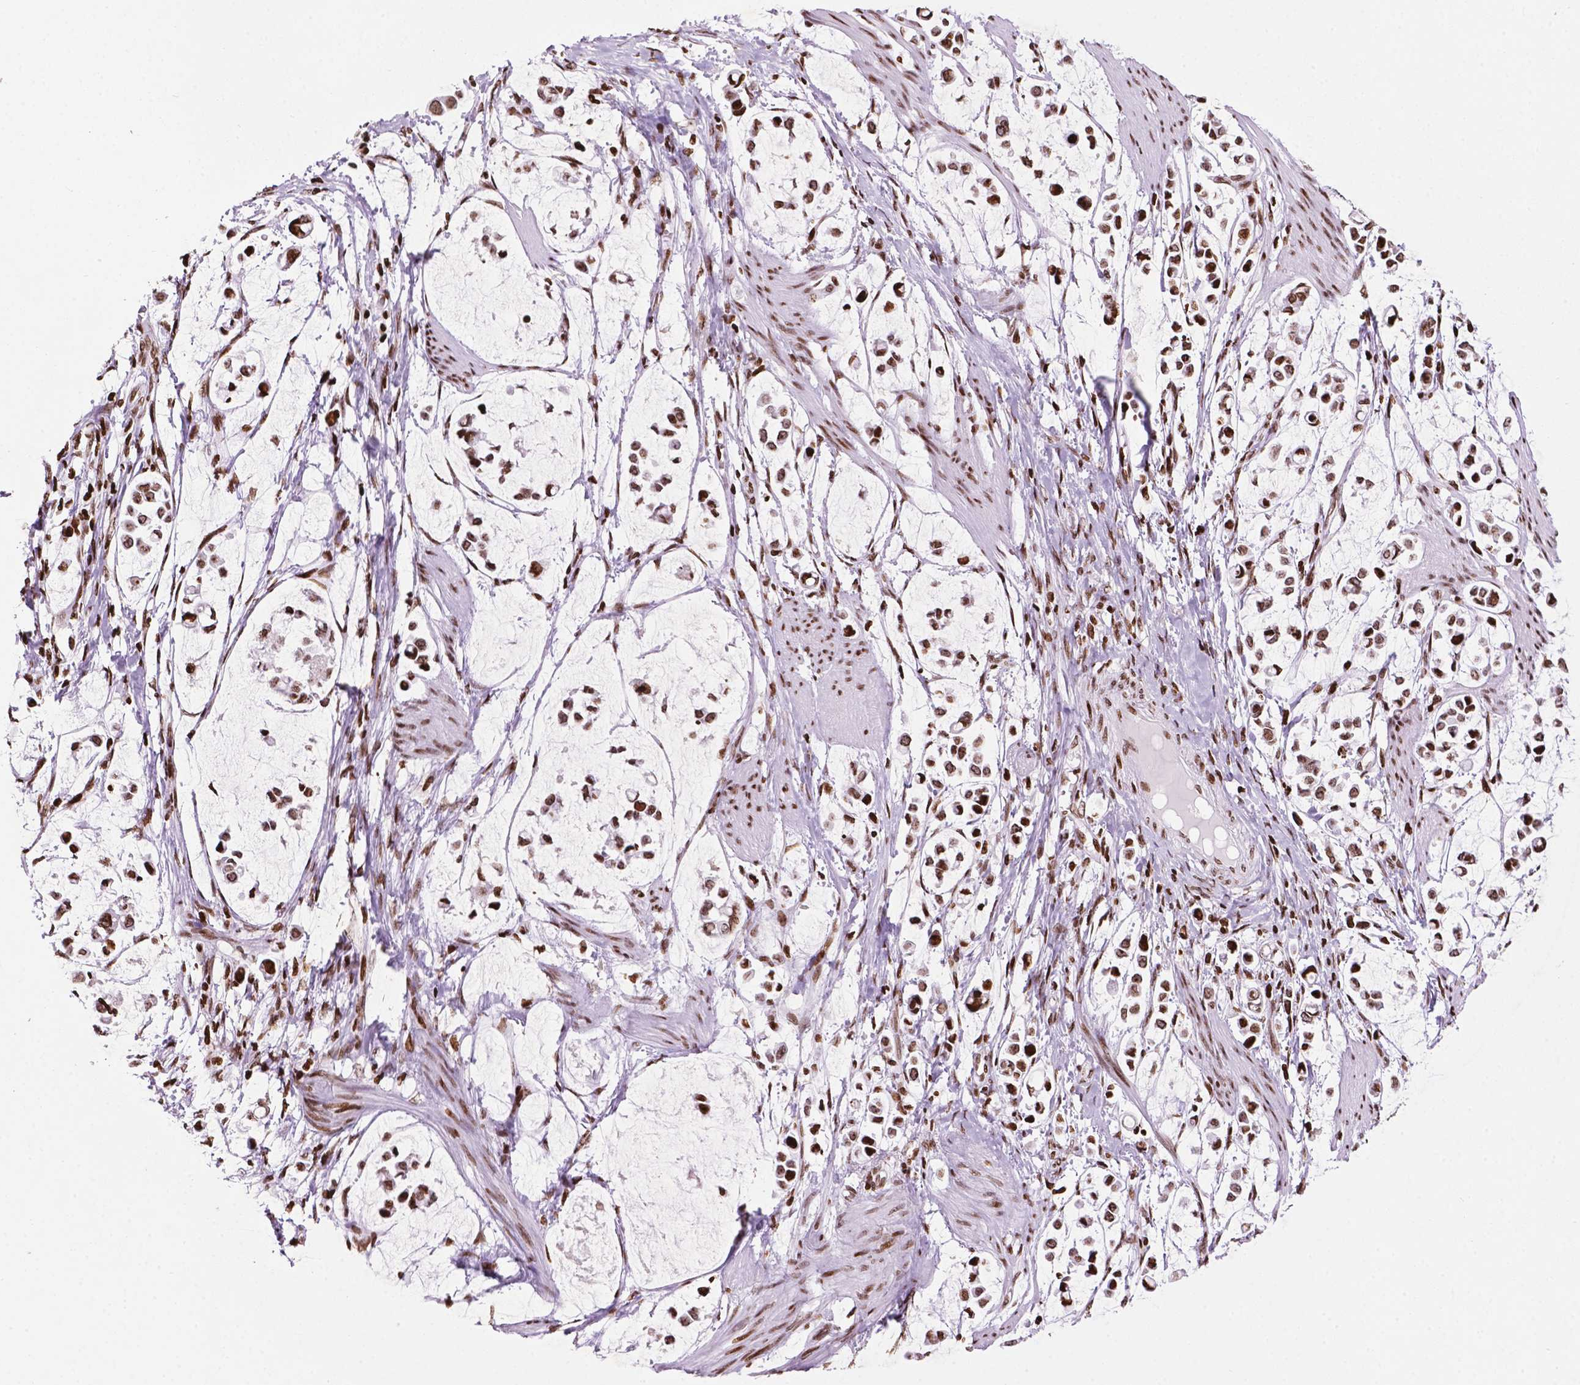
{"staining": {"intensity": "strong", "quantity": ">75%", "location": "nuclear"}, "tissue": "stomach cancer", "cell_type": "Tumor cells", "image_type": "cancer", "snomed": [{"axis": "morphology", "description": "Adenocarcinoma, NOS"}, {"axis": "topography", "description": "Stomach"}], "caption": "Tumor cells exhibit high levels of strong nuclear positivity in approximately >75% of cells in adenocarcinoma (stomach). (DAB IHC, brown staining for protein, blue staining for nuclei).", "gene": "TMEM250", "patient": {"sex": "male", "age": 82}}